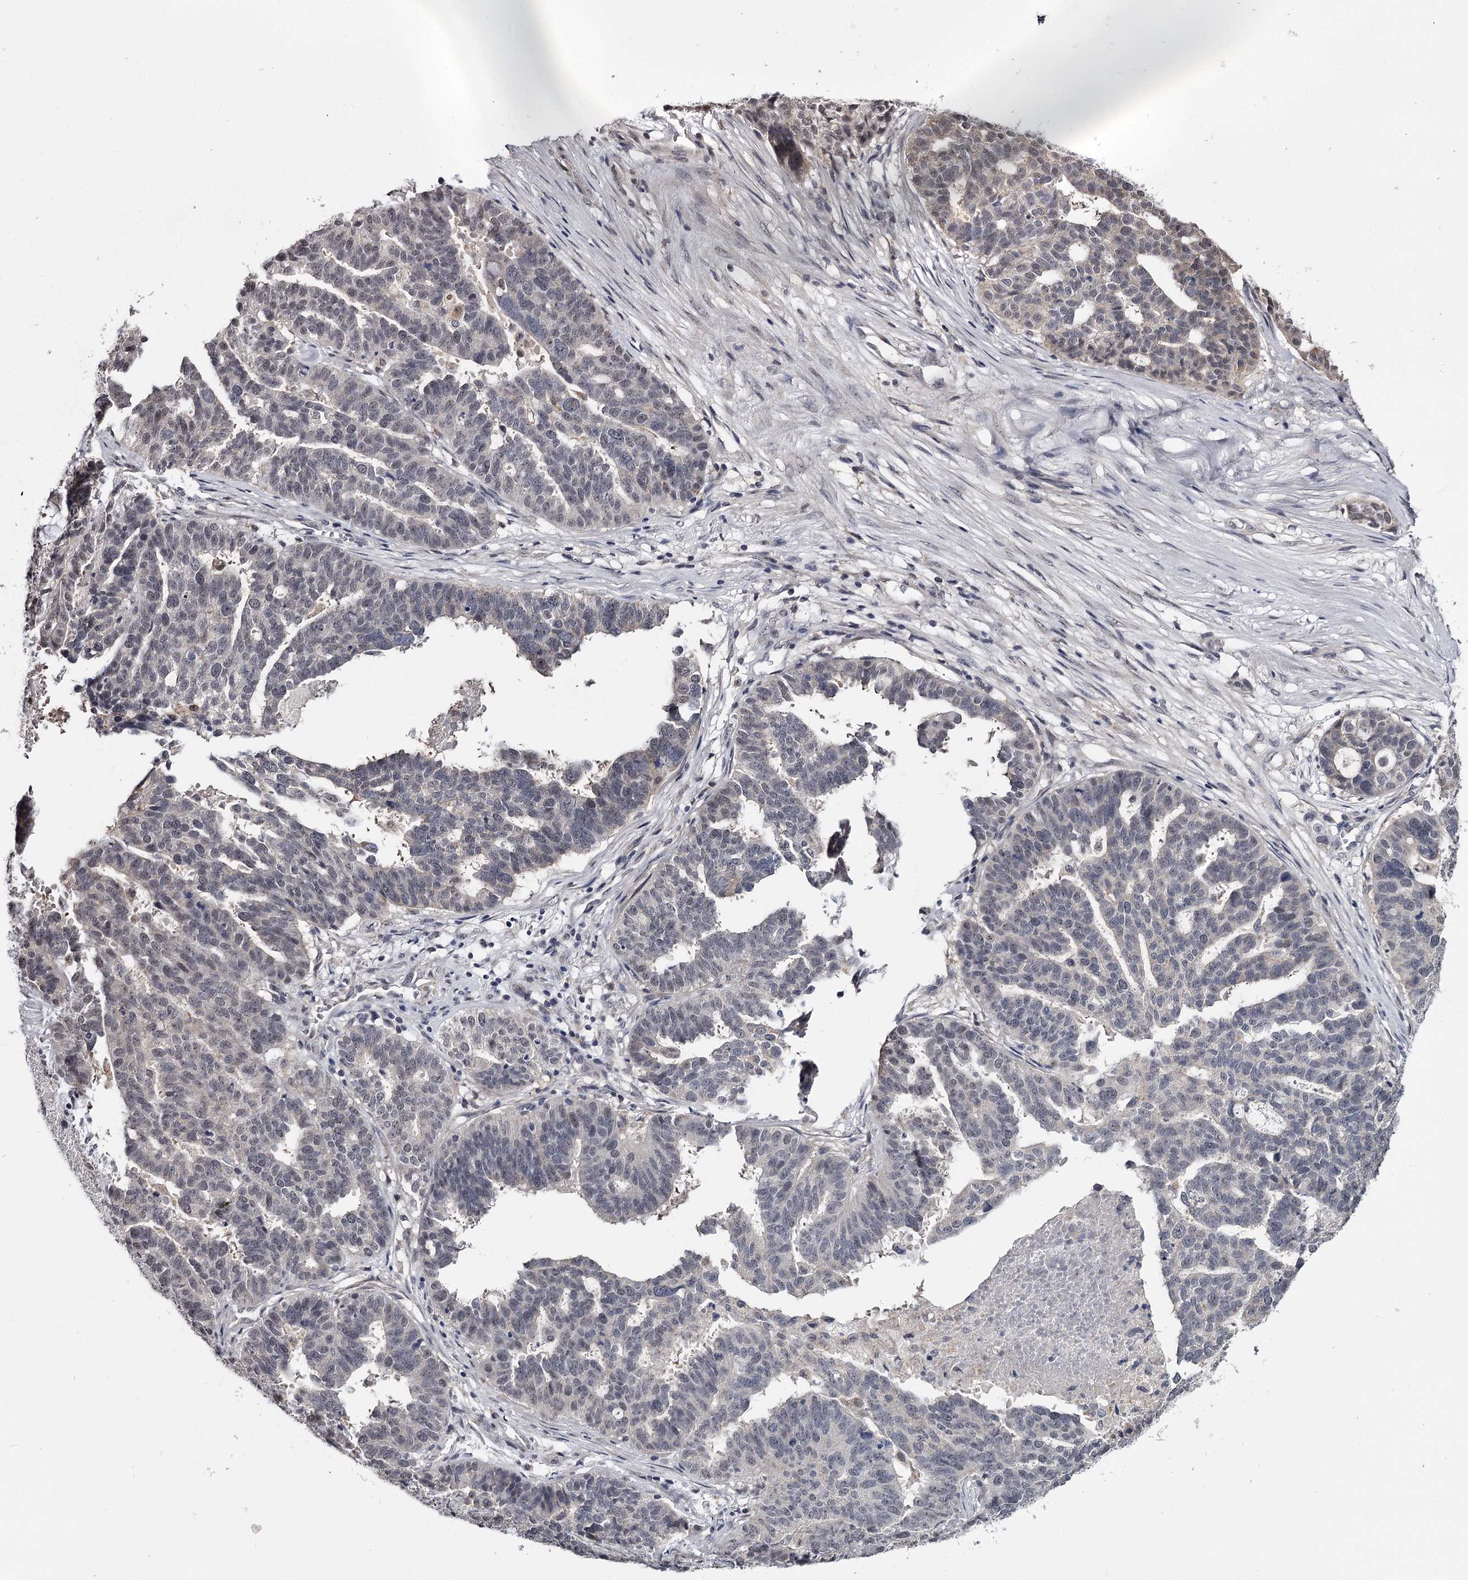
{"staining": {"intensity": "weak", "quantity": "25%-75%", "location": "nuclear"}, "tissue": "ovarian cancer", "cell_type": "Tumor cells", "image_type": "cancer", "snomed": [{"axis": "morphology", "description": "Cystadenocarcinoma, serous, NOS"}, {"axis": "topography", "description": "Ovary"}], "caption": "A photomicrograph showing weak nuclear expression in approximately 25%-75% of tumor cells in ovarian serous cystadenocarcinoma, as visualized by brown immunohistochemical staining.", "gene": "GTSF1", "patient": {"sex": "female", "age": 59}}